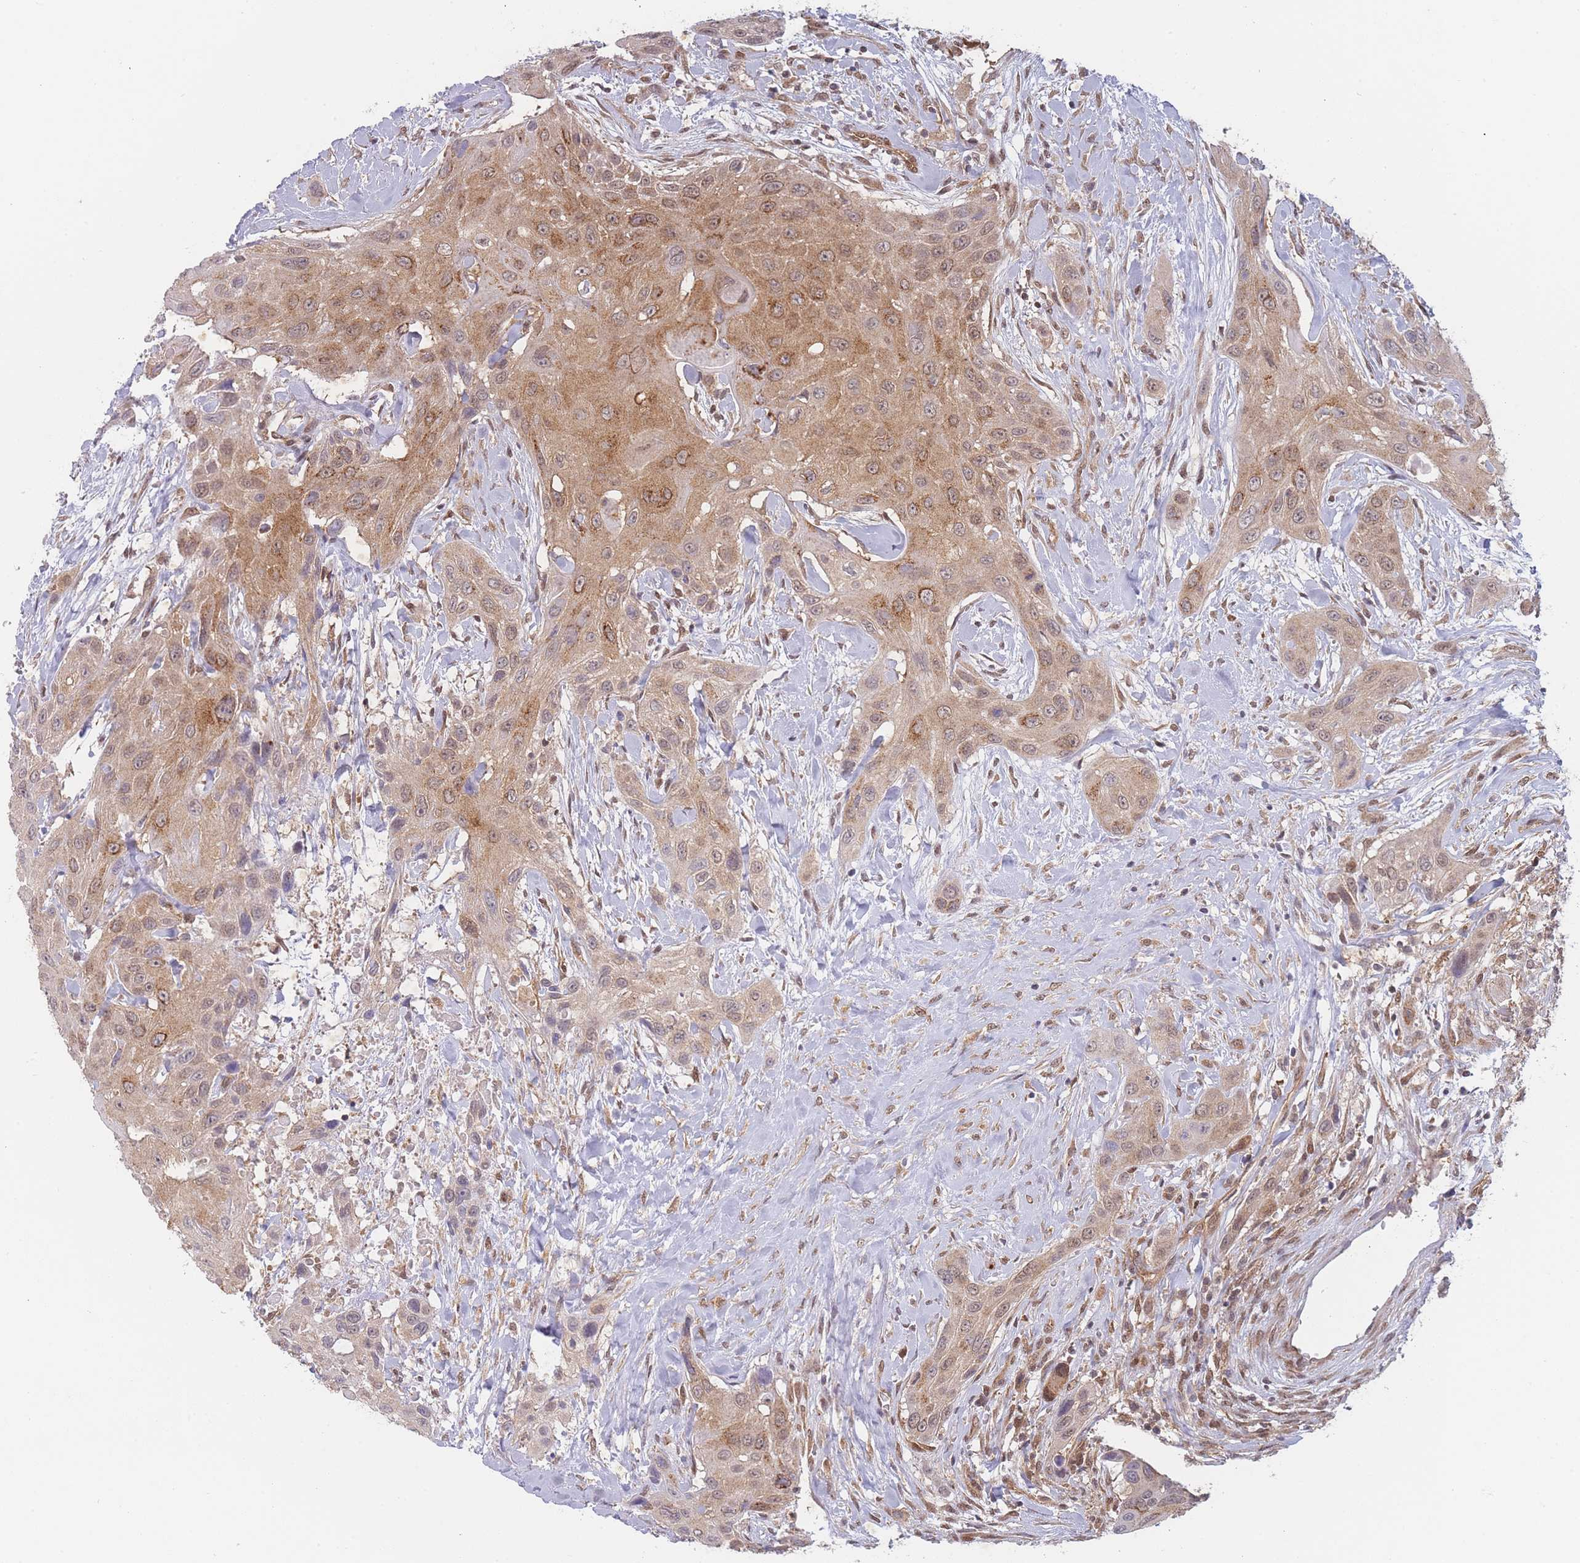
{"staining": {"intensity": "weak", "quantity": ">75%", "location": "cytoplasmic/membranous,nuclear"}, "tissue": "head and neck cancer", "cell_type": "Tumor cells", "image_type": "cancer", "snomed": [{"axis": "morphology", "description": "Squamous cell carcinoma, NOS"}, {"axis": "topography", "description": "Head-Neck"}], "caption": "This image exhibits head and neck cancer stained with IHC to label a protein in brown. The cytoplasmic/membranous and nuclear of tumor cells show weak positivity for the protein. Nuclei are counter-stained blue.", "gene": "MRI1", "patient": {"sex": "male", "age": 81}}